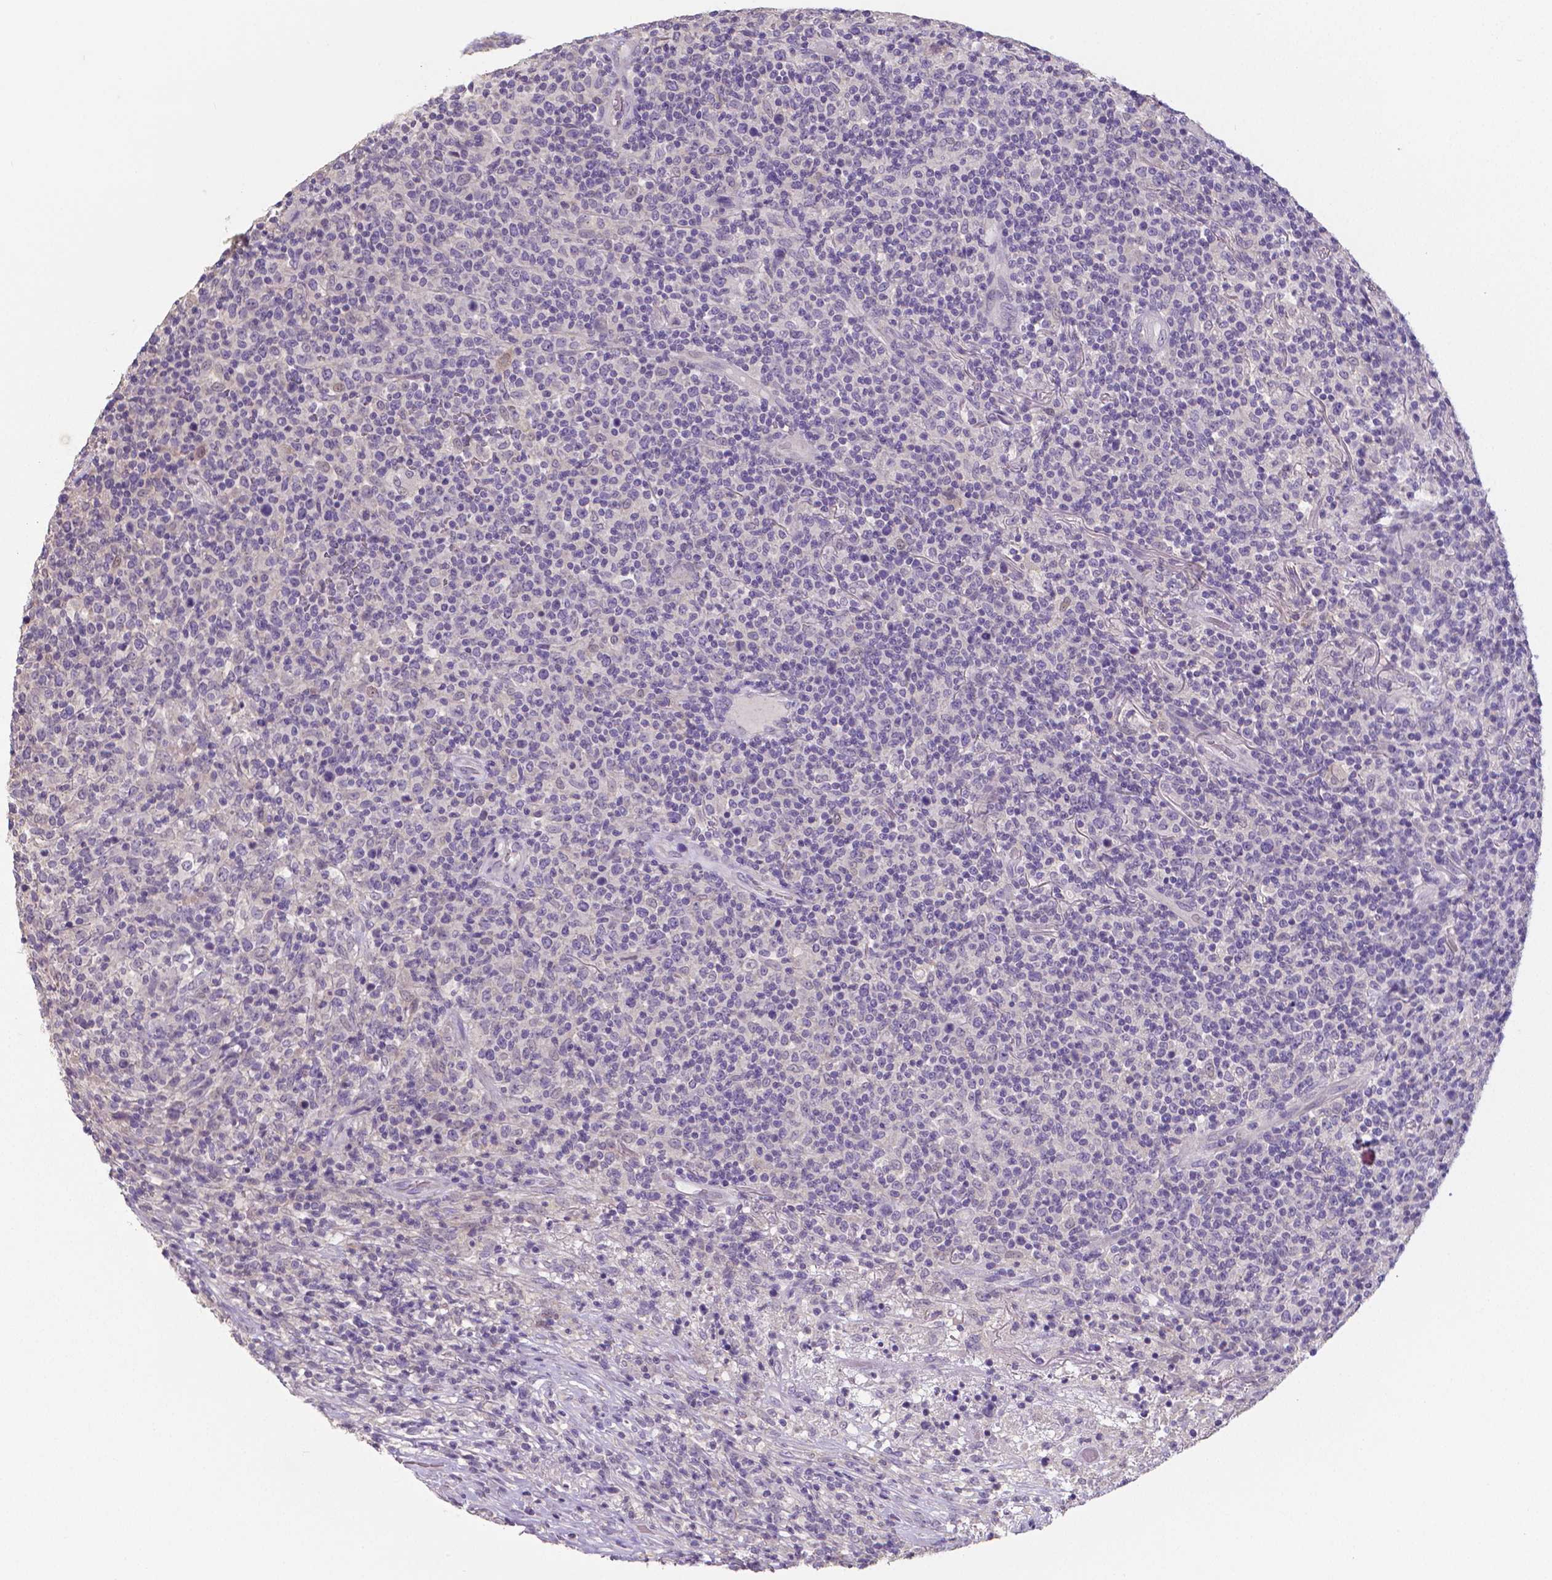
{"staining": {"intensity": "negative", "quantity": "none", "location": "none"}, "tissue": "lymphoma", "cell_type": "Tumor cells", "image_type": "cancer", "snomed": [{"axis": "morphology", "description": "Malignant lymphoma, non-Hodgkin's type, High grade"}, {"axis": "topography", "description": "Lung"}], "caption": "A high-resolution micrograph shows immunohistochemistry (IHC) staining of malignant lymphoma, non-Hodgkin's type (high-grade), which shows no significant positivity in tumor cells. (DAB immunohistochemistry (IHC) with hematoxylin counter stain).", "gene": "CRMP1", "patient": {"sex": "male", "age": 79}}